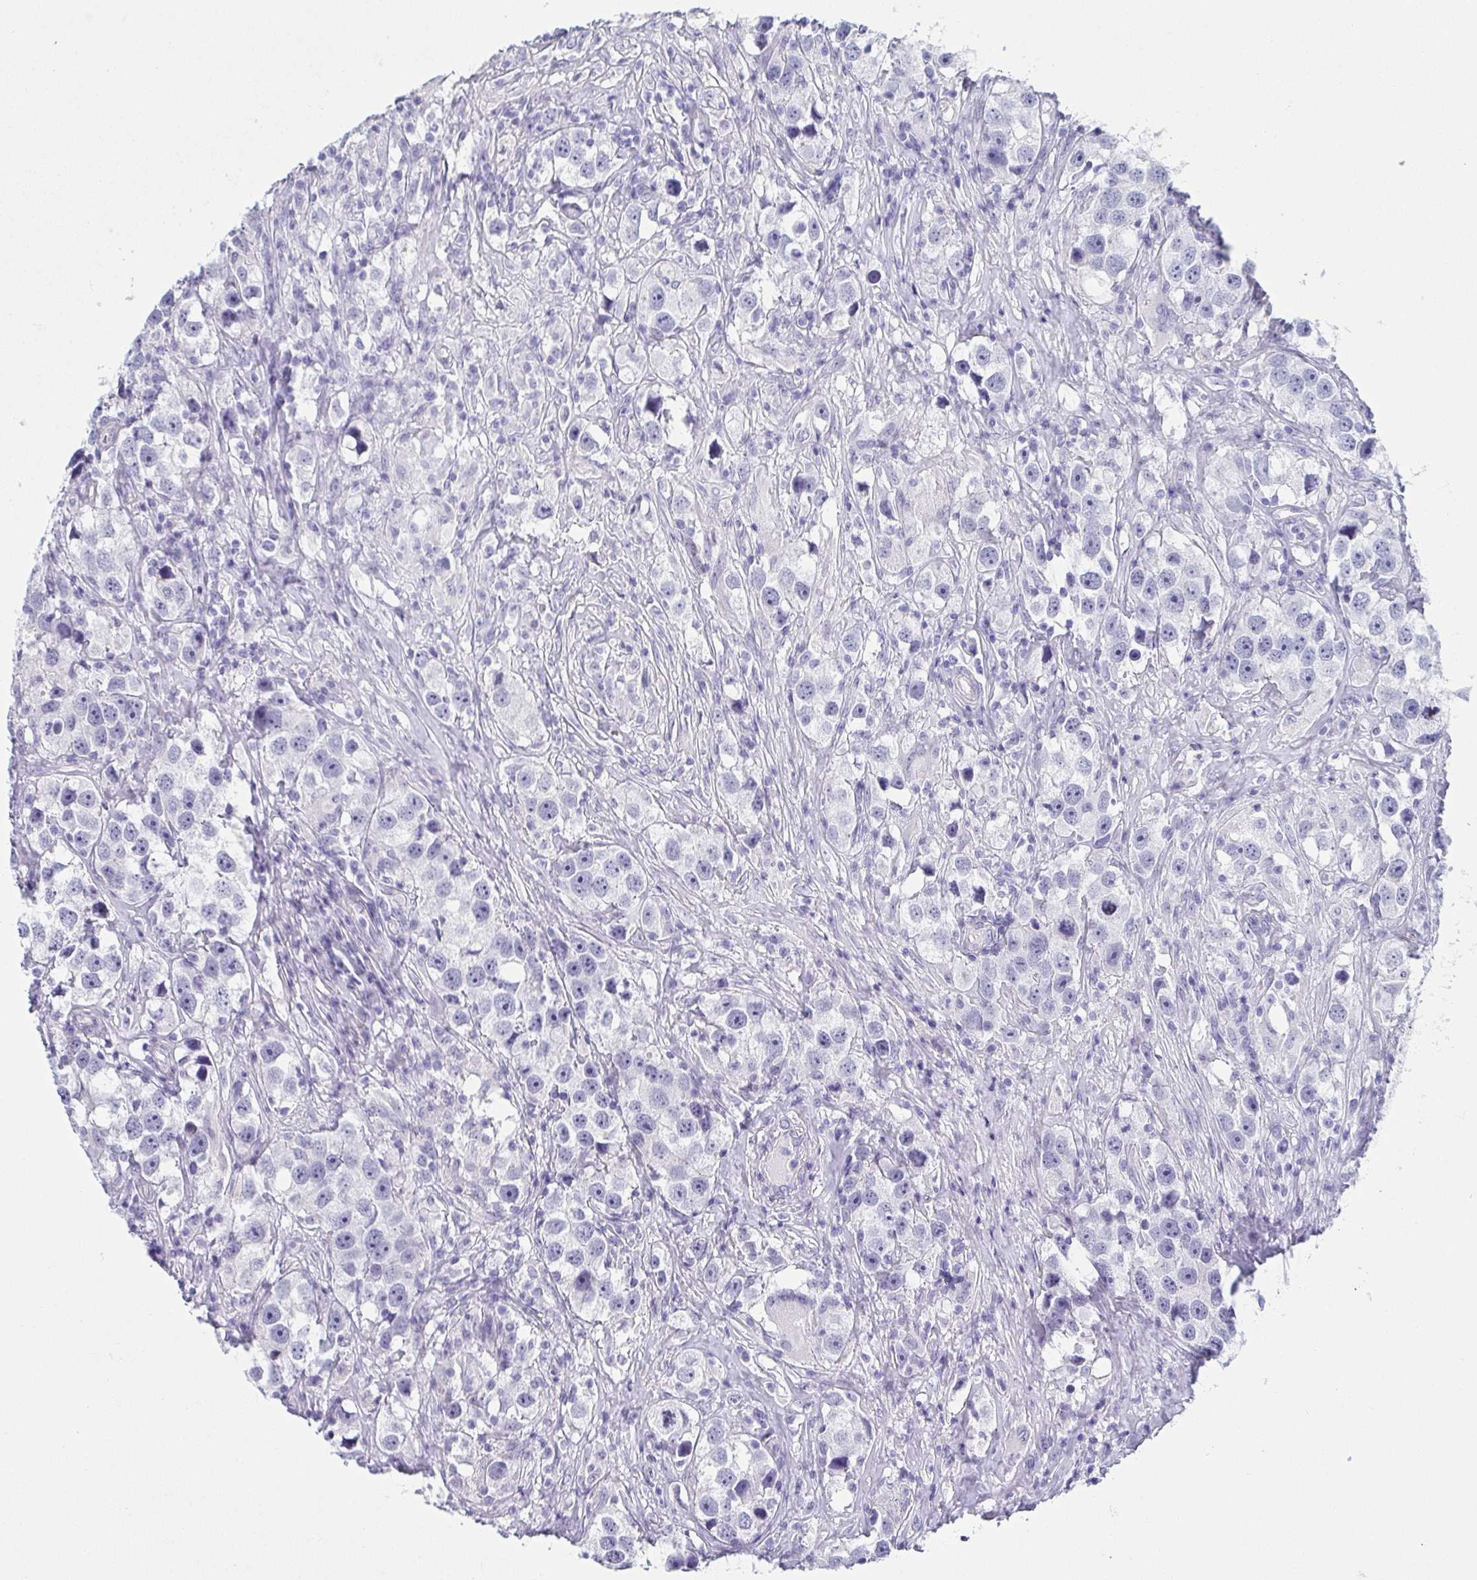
{"staining": {"intensity": "negative", "quantity": "none", "location": "none"}, "tissue": "testis cancer", "cell_type": "Tumor cells", "image_type": "cancer", "snomed": [{"axis": "morphology", "description": "Seminoma, NOS"}, {"axis": "topography", "description": "Testis"}], "caption": "Human testis seminoma stained for a protein using immunohistochemistry (IHC) demonstrates no positivity in tumor cells.", "gene": "PRR4", "patient": {"sex": "male", "age": 49}}